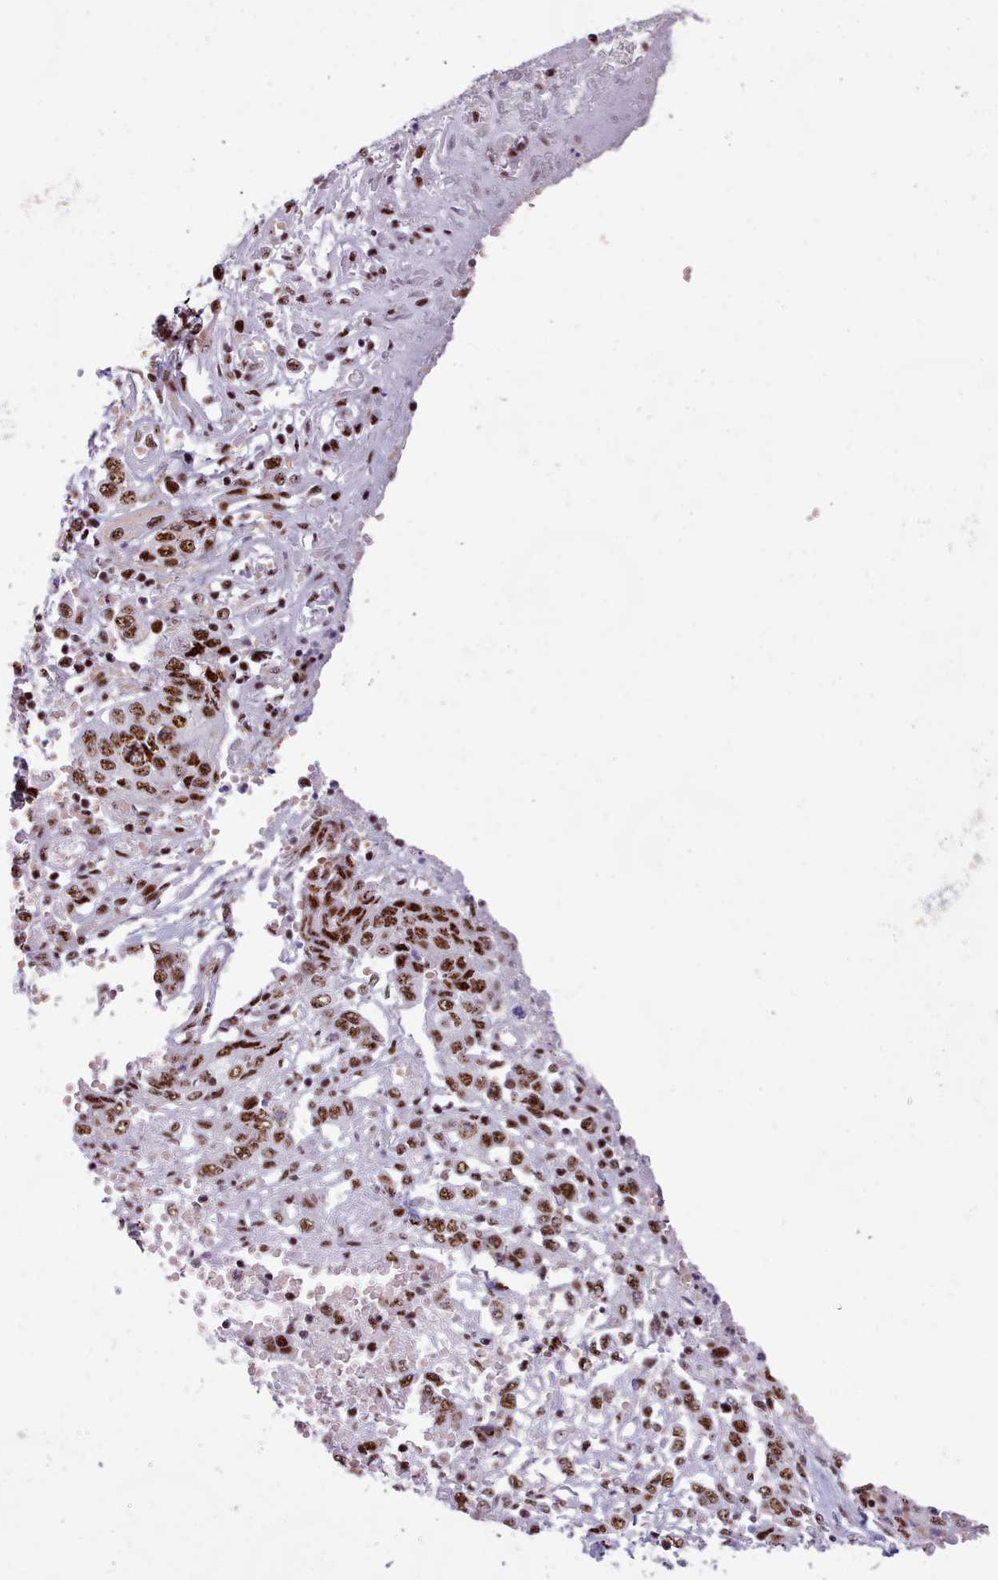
{"staining": {"intensity": "strong", "quantity": ">75%", "location": "nuclear"}, "tissue": "stomach cancer", "cell_type": "Tumor cells", "image_type": "cancer", "snomed": [{"axis": "morphology", "description": "Adenocarcinoma, NOS"}, {"axis": "topography", "description": "Stomach, upper"}], "caption": "Immunohistochemical staining of human stomach cancer (adenocarcinoma) exhibits strong nuclear protein staining in approximately >75% of tumor cells.", "gene": "TMEM35B", "patient": {"sex": "male", "age": 62}}